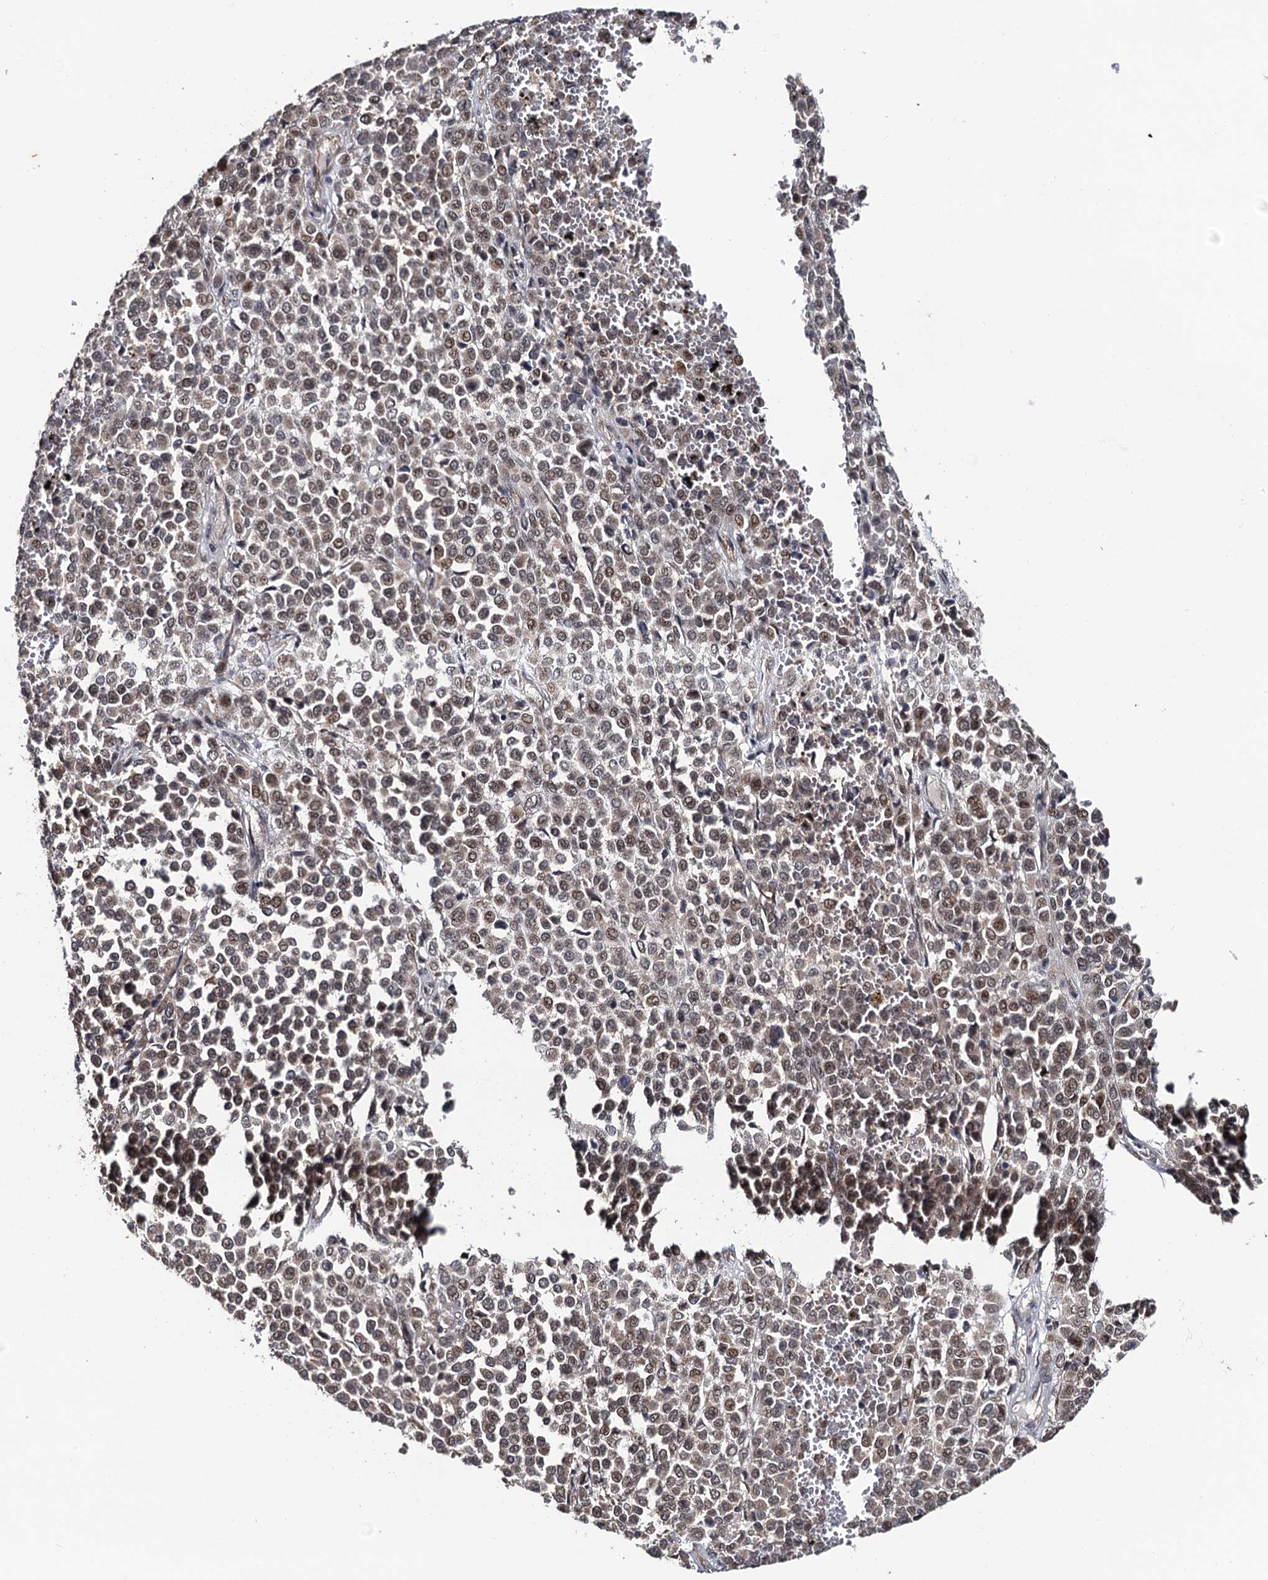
{"staining": {"intensity": "moderate", "quantity": "25%-75%", "location": "nuclear"}, "tissue": "melanoma", "cell_type": "Tumor cells", "image_type": "cancer", "snomed": [{"axis": "morphology", "description": "Malignant melanoma, Metastatic site"}, {"axis": "topography", "description": "Pancreas"}], "caption": "Moderate nuclear positivity for a protein is identified in approximately 25%-75% of tumor cells of malignant melanoma (metastatic site) using immunohistochemistry (IHC).", "gene": "LRRC63", "patient": {"sex": "female", "age": 30}}